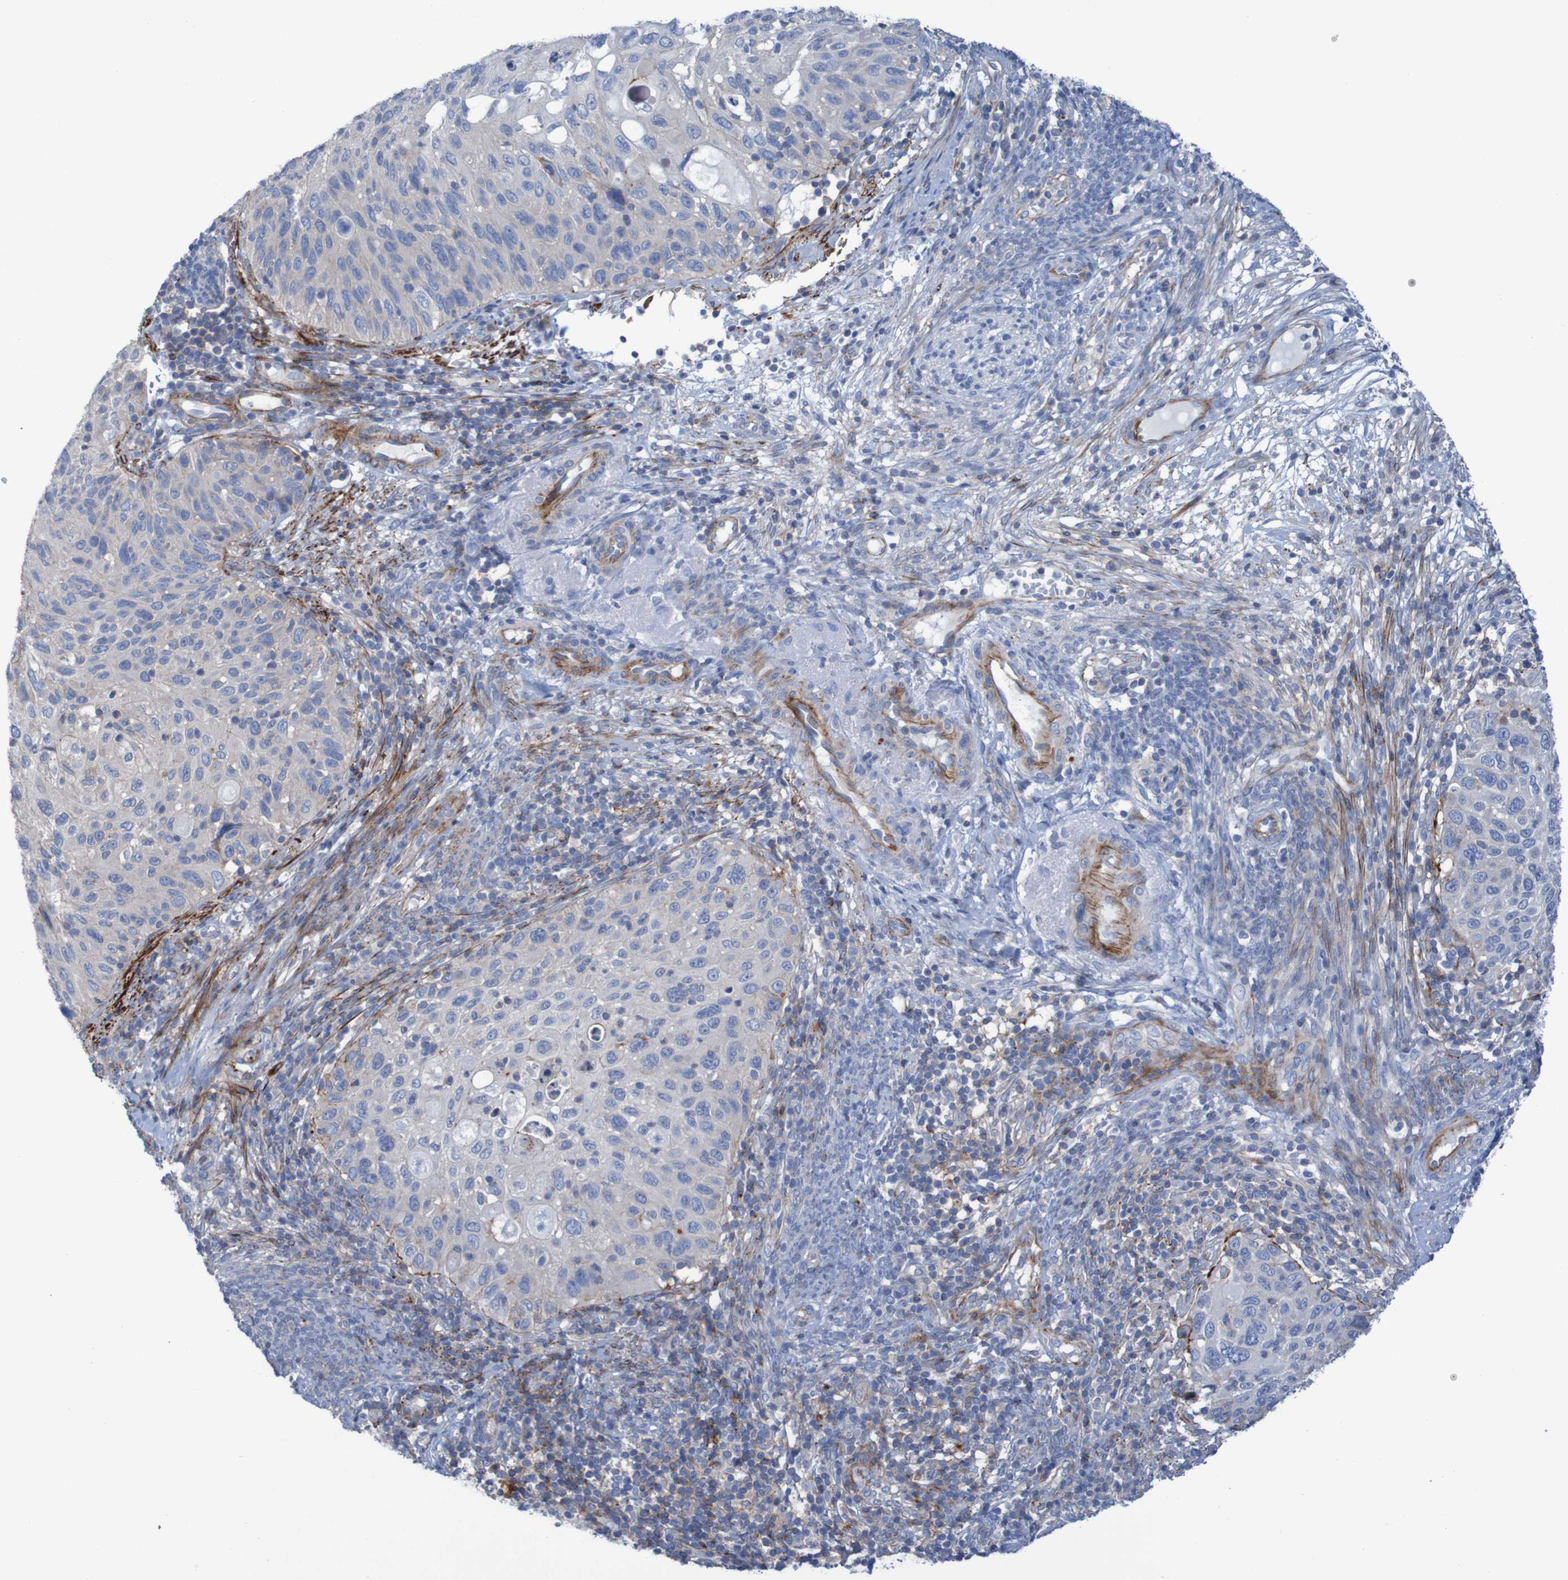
{"staining": {"intensity": "negative", "quantity": "none", "location": "none"}, "tissue": "cervical cancer", "cell_type": "Tumor cells", "image_type": "cancer", "snomed": [{"axis": "morphology", "description": "Squamous cell carcinoma, NOS"}, {"axis": "topography", "description": "Cervix"}], "caption": "Photomicrograph shows no protein positivity in tumor cells of cervical squamous cell carcinoma tissue.", "gene": "RNF182", "patient": {"sex": "female", "age": 70}}